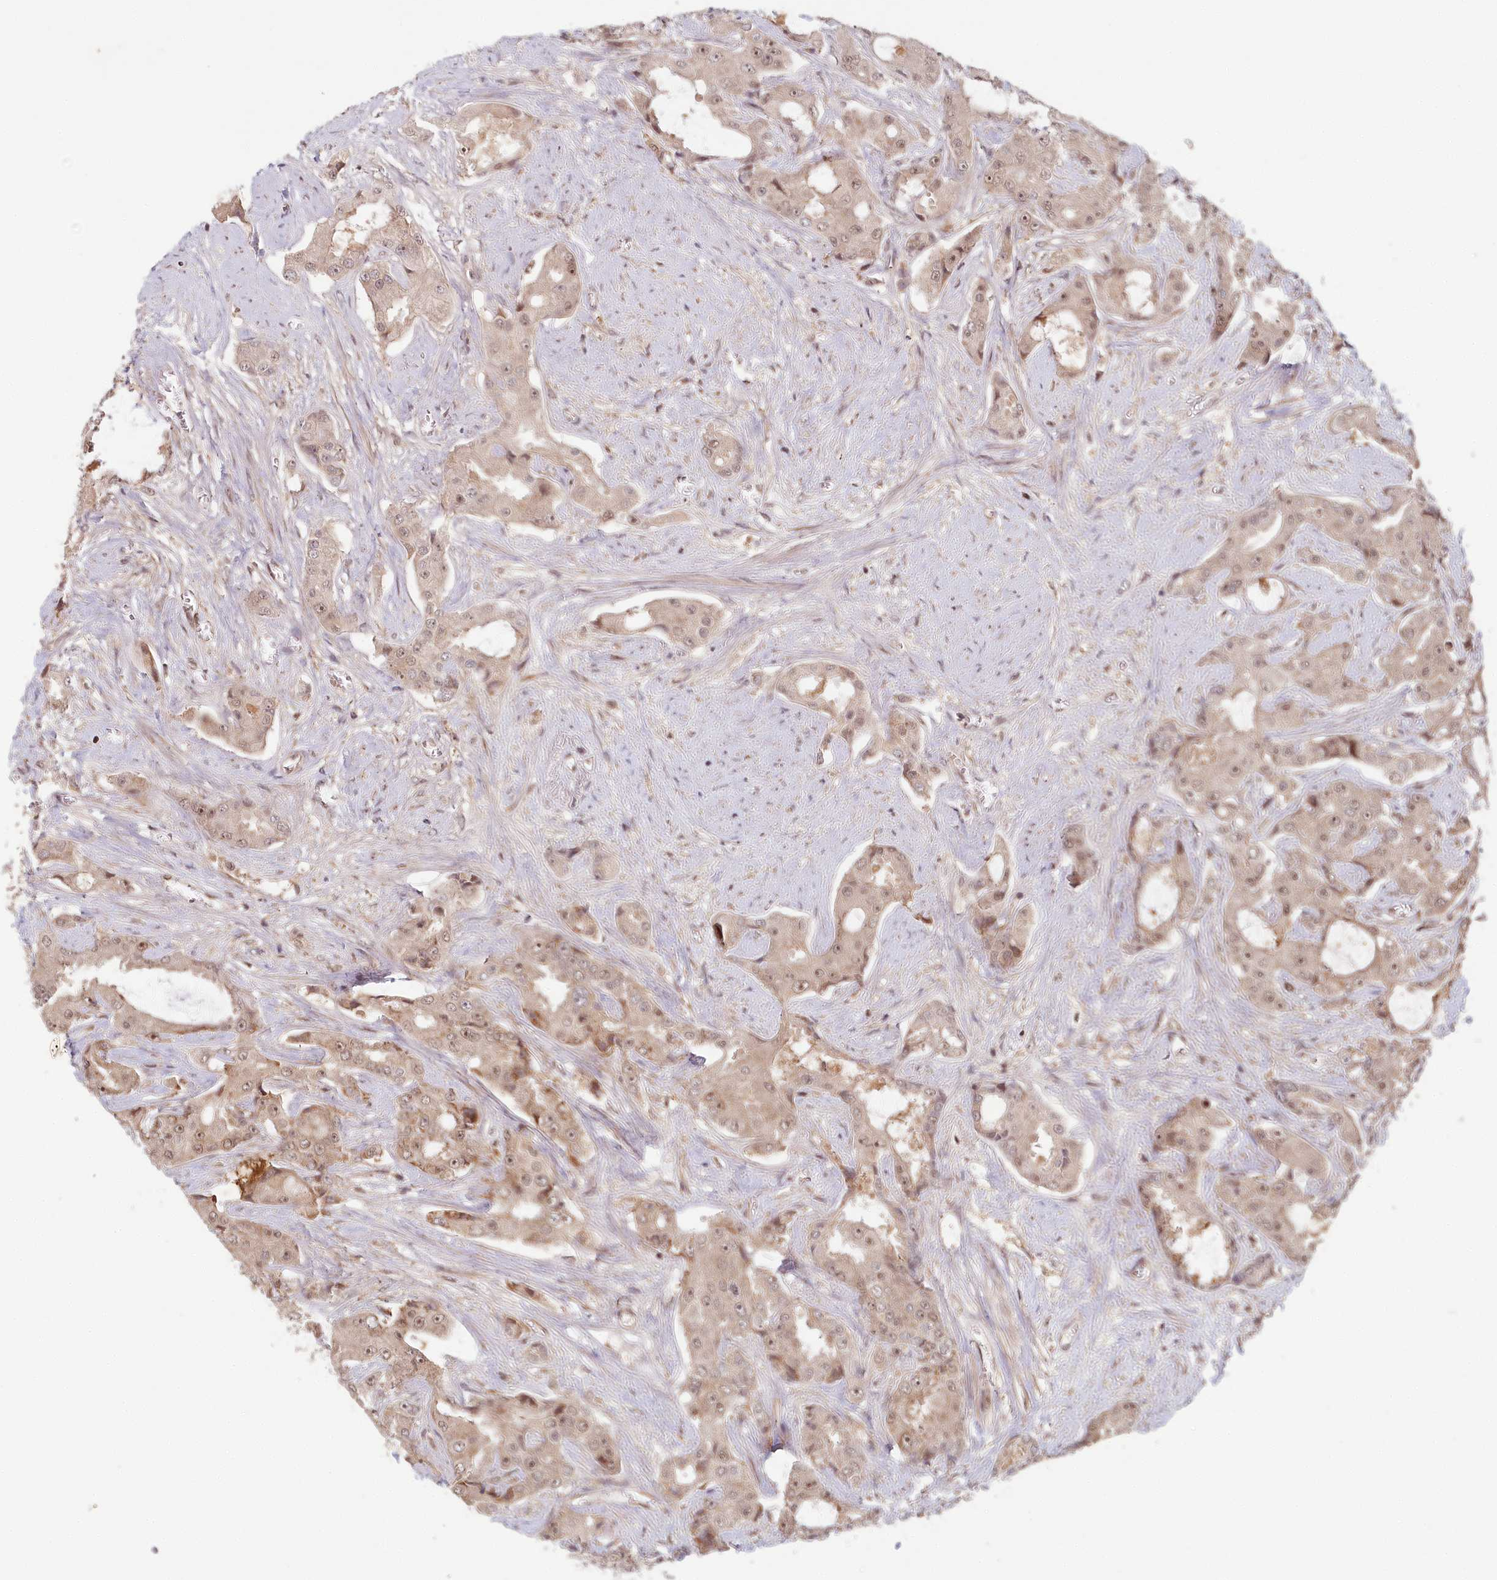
{"staining": {"intensity": "weak", "quantity": ">75%", "location": "cytoplasmic/membranous,nuclear"}, "tissue": "prostate cancer", "cell_type": "Tumor cells", "image_type": "cancer", "snomed": [{"axis": "morphology", "description": "Adenocarcinoma, High grade"}, {"axis": "topography", "description": "Prostate"}], "caption": "Immunohistochemistry (IHC) staining of high-grade adenocarcinoma (prostate), which reveals low levels of weak cytoplasmic/membranous and nuclear expression in approximately >75% of tumor cells indicating weak cytoplasmic/membranous and nuclear protein staining. The staining was performed using DAB (3,3'-diaminobenzidine) (brown) for protein detection and nuclei were counterstained in hematoxylin (blue).", "gene": "WAPL", "patient": {"sex": "male", "age": 73}}